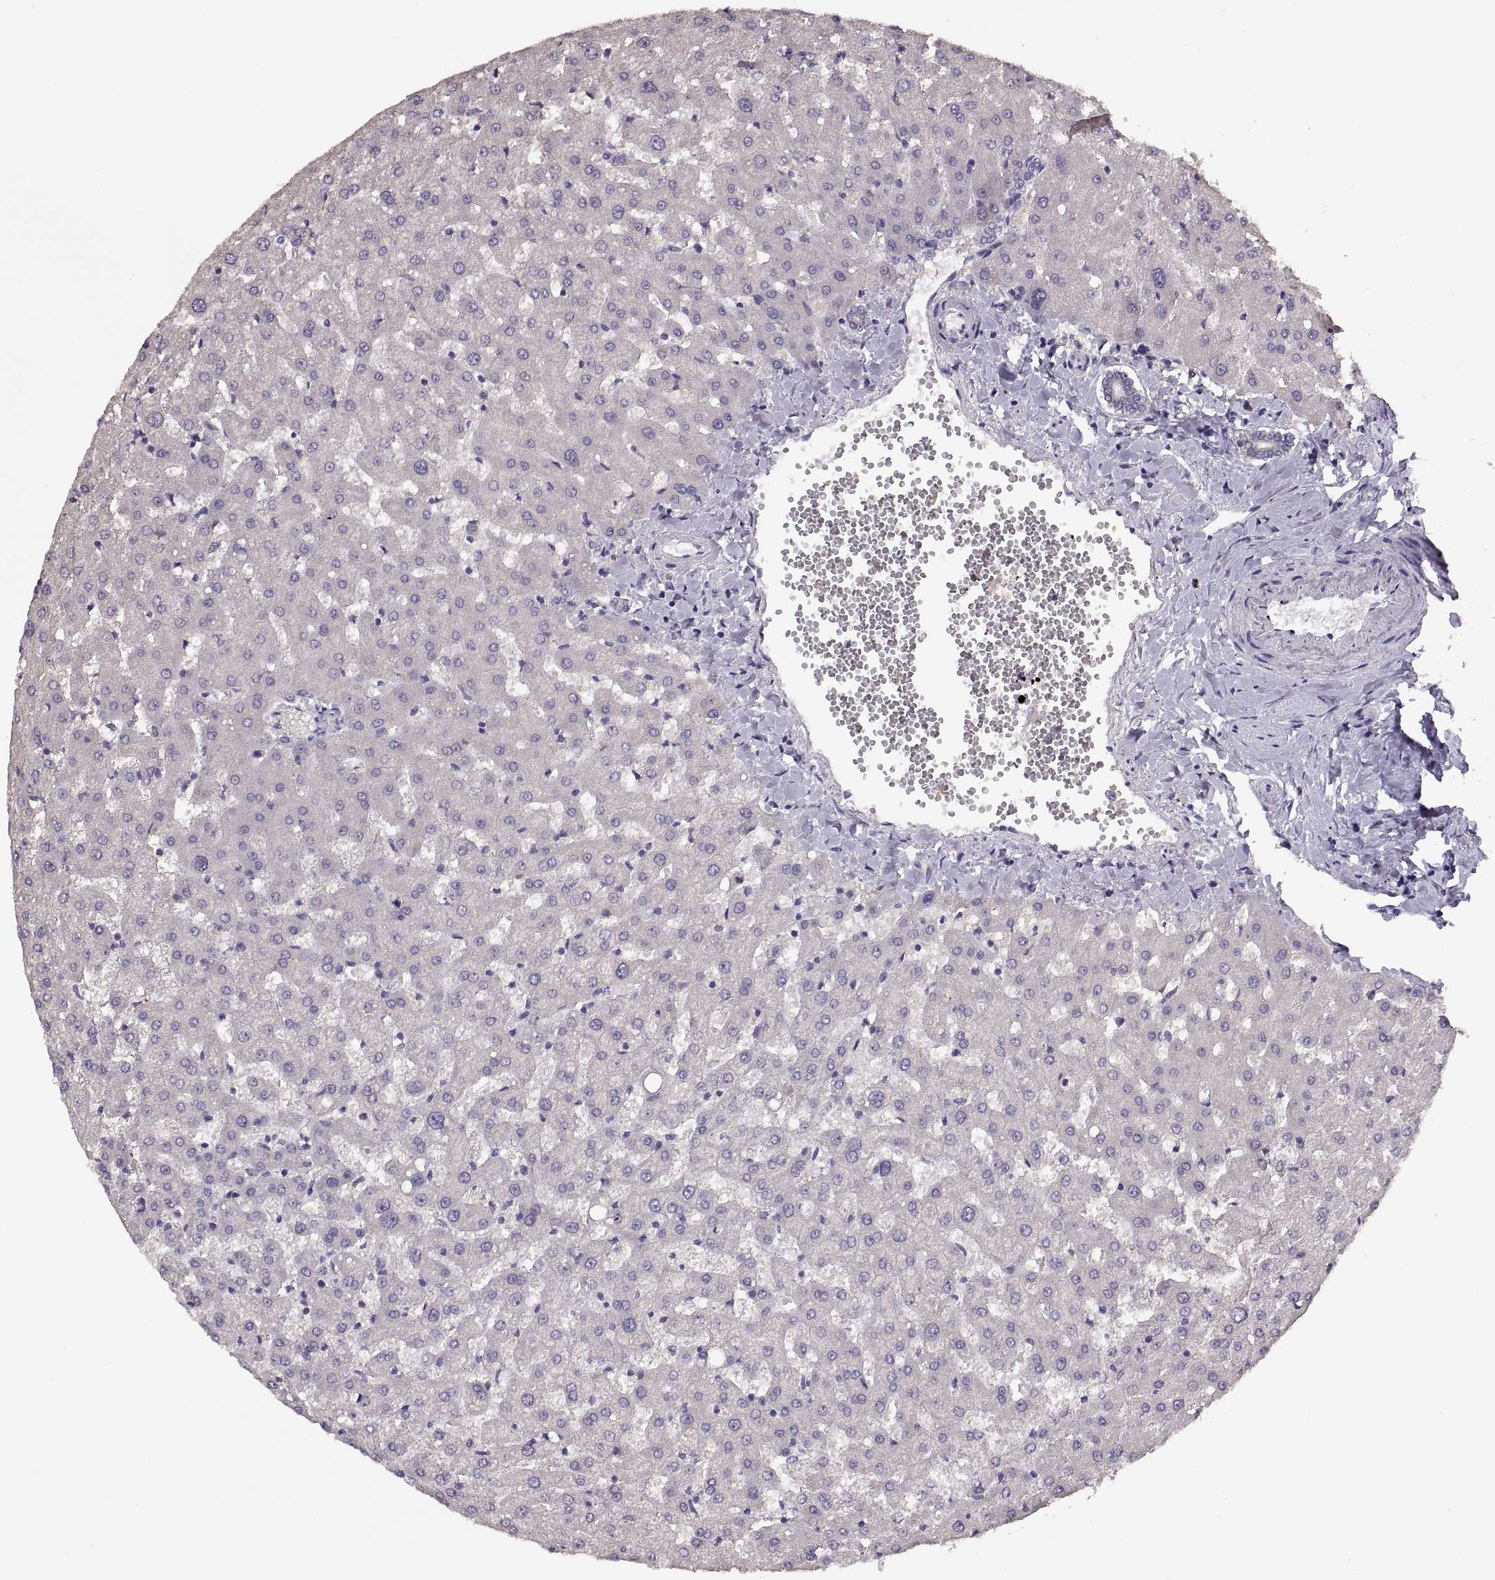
{"staining": {"intensity": "negative", "quantity": "none", "location": "none"}, "tissue": "liver", "cell_type": "Cholangiocytes", "image_type": "normal", "snomed": [{"axis": "morphology", "description": "Normal tissue, NOS"}, {"axis": "topography", "description": "Liver"}], "caption": "The IHC image has no significant staining in cholangiocytes of liver.", "gene": "ACSBG2", "patient": {"sex": "female", "age": 50}}